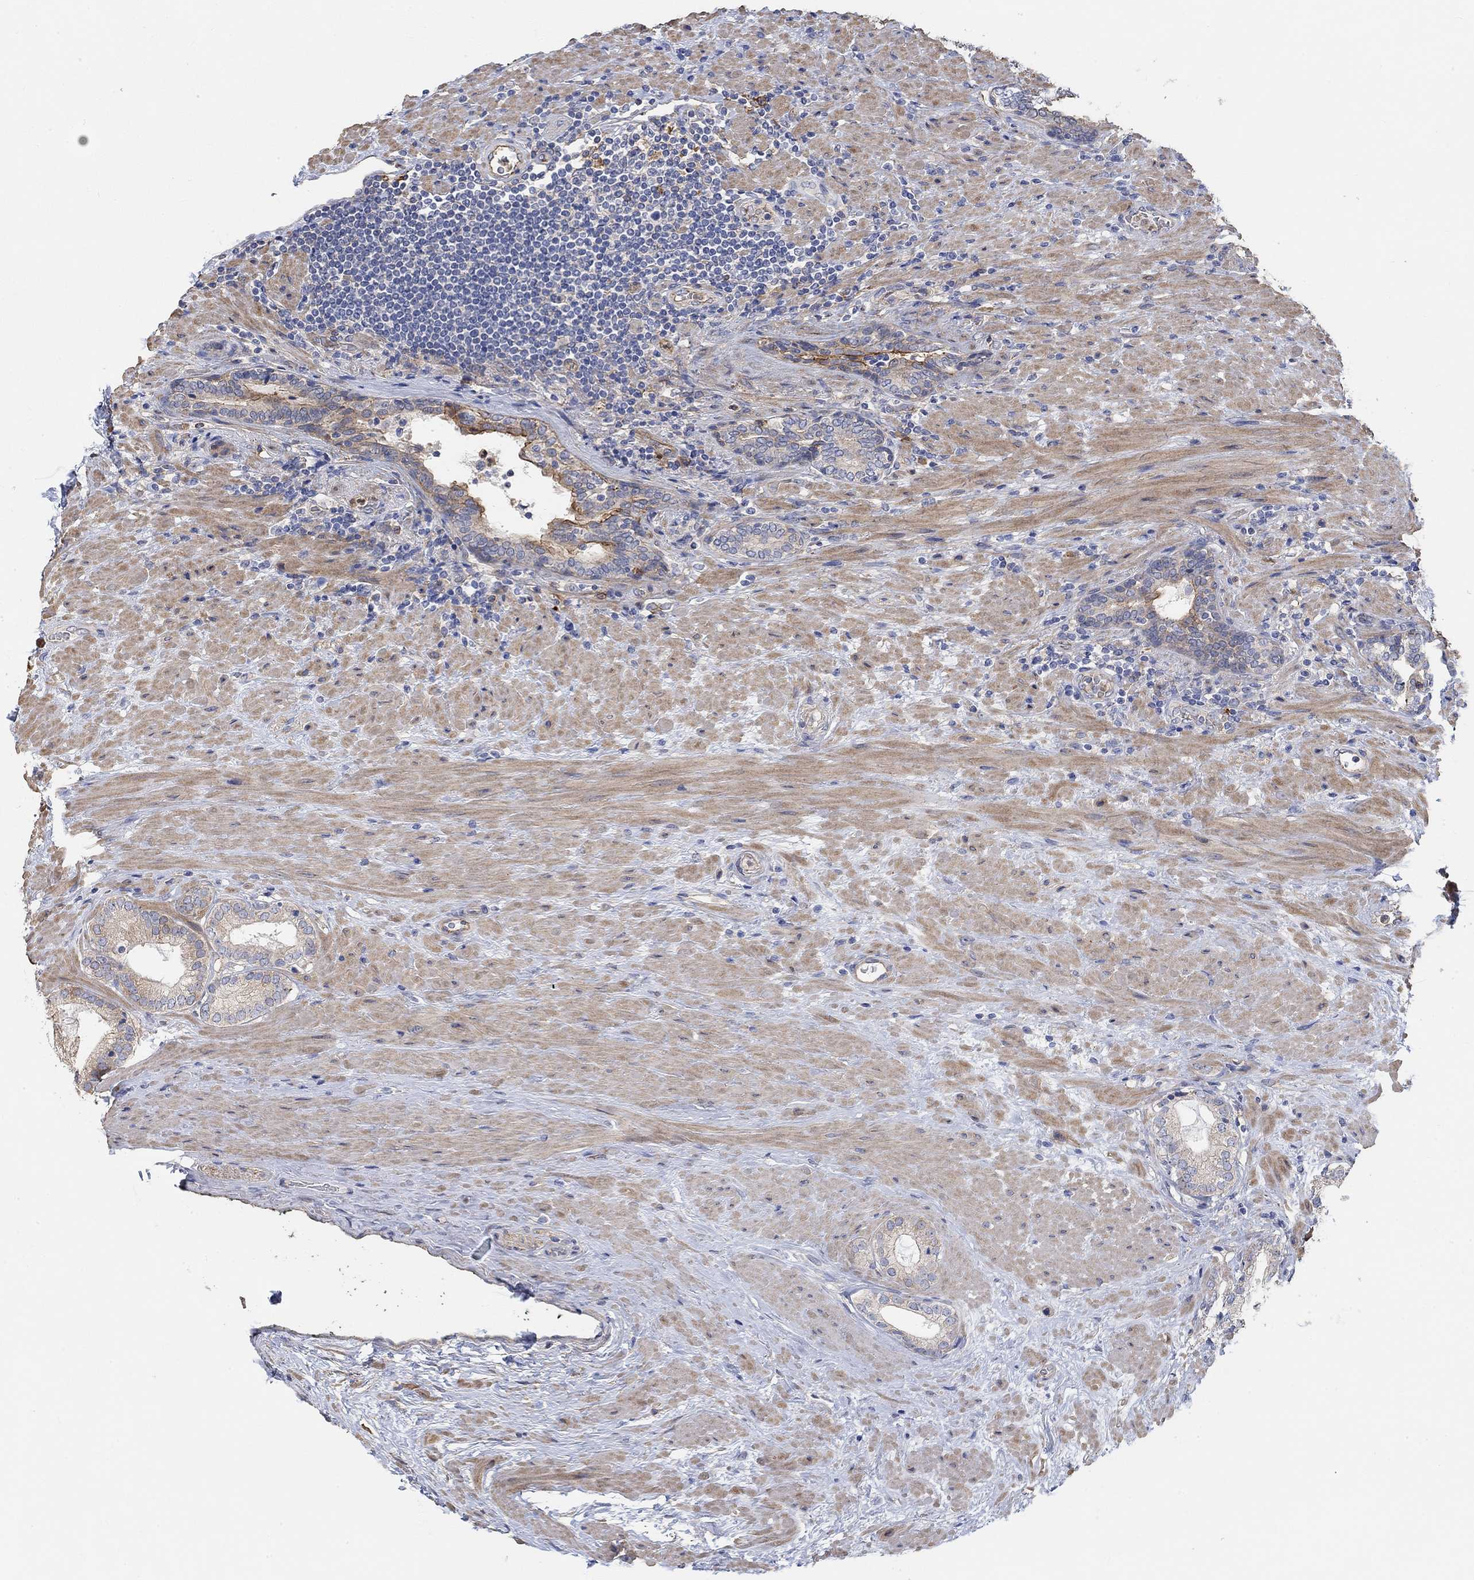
{"staining": {"intensity": "strong", "quantity": "<25%", "location": "cytoplasmic/membranous"}, "tissue": "prostate cancer", "cell_type": "Tumor cells", "image_type": "cancer", "snomed": [{"axis": "morphology", "description": "Adenocarcinoma, Low grade"}, {"axis": "topography", "description": "Prostate and seminal vesicle, NOS"}], "caption": "Immunohistochemistry micrograph of human prostate low-grade adenocarcinoma stained for a protein (brown), which exhibits medium levels of strong cytoplasmic/membranous staining in approximately <25% of tumor cells.", "gene": "SYT16", "patient": {"sex": "male", "age": 61}}